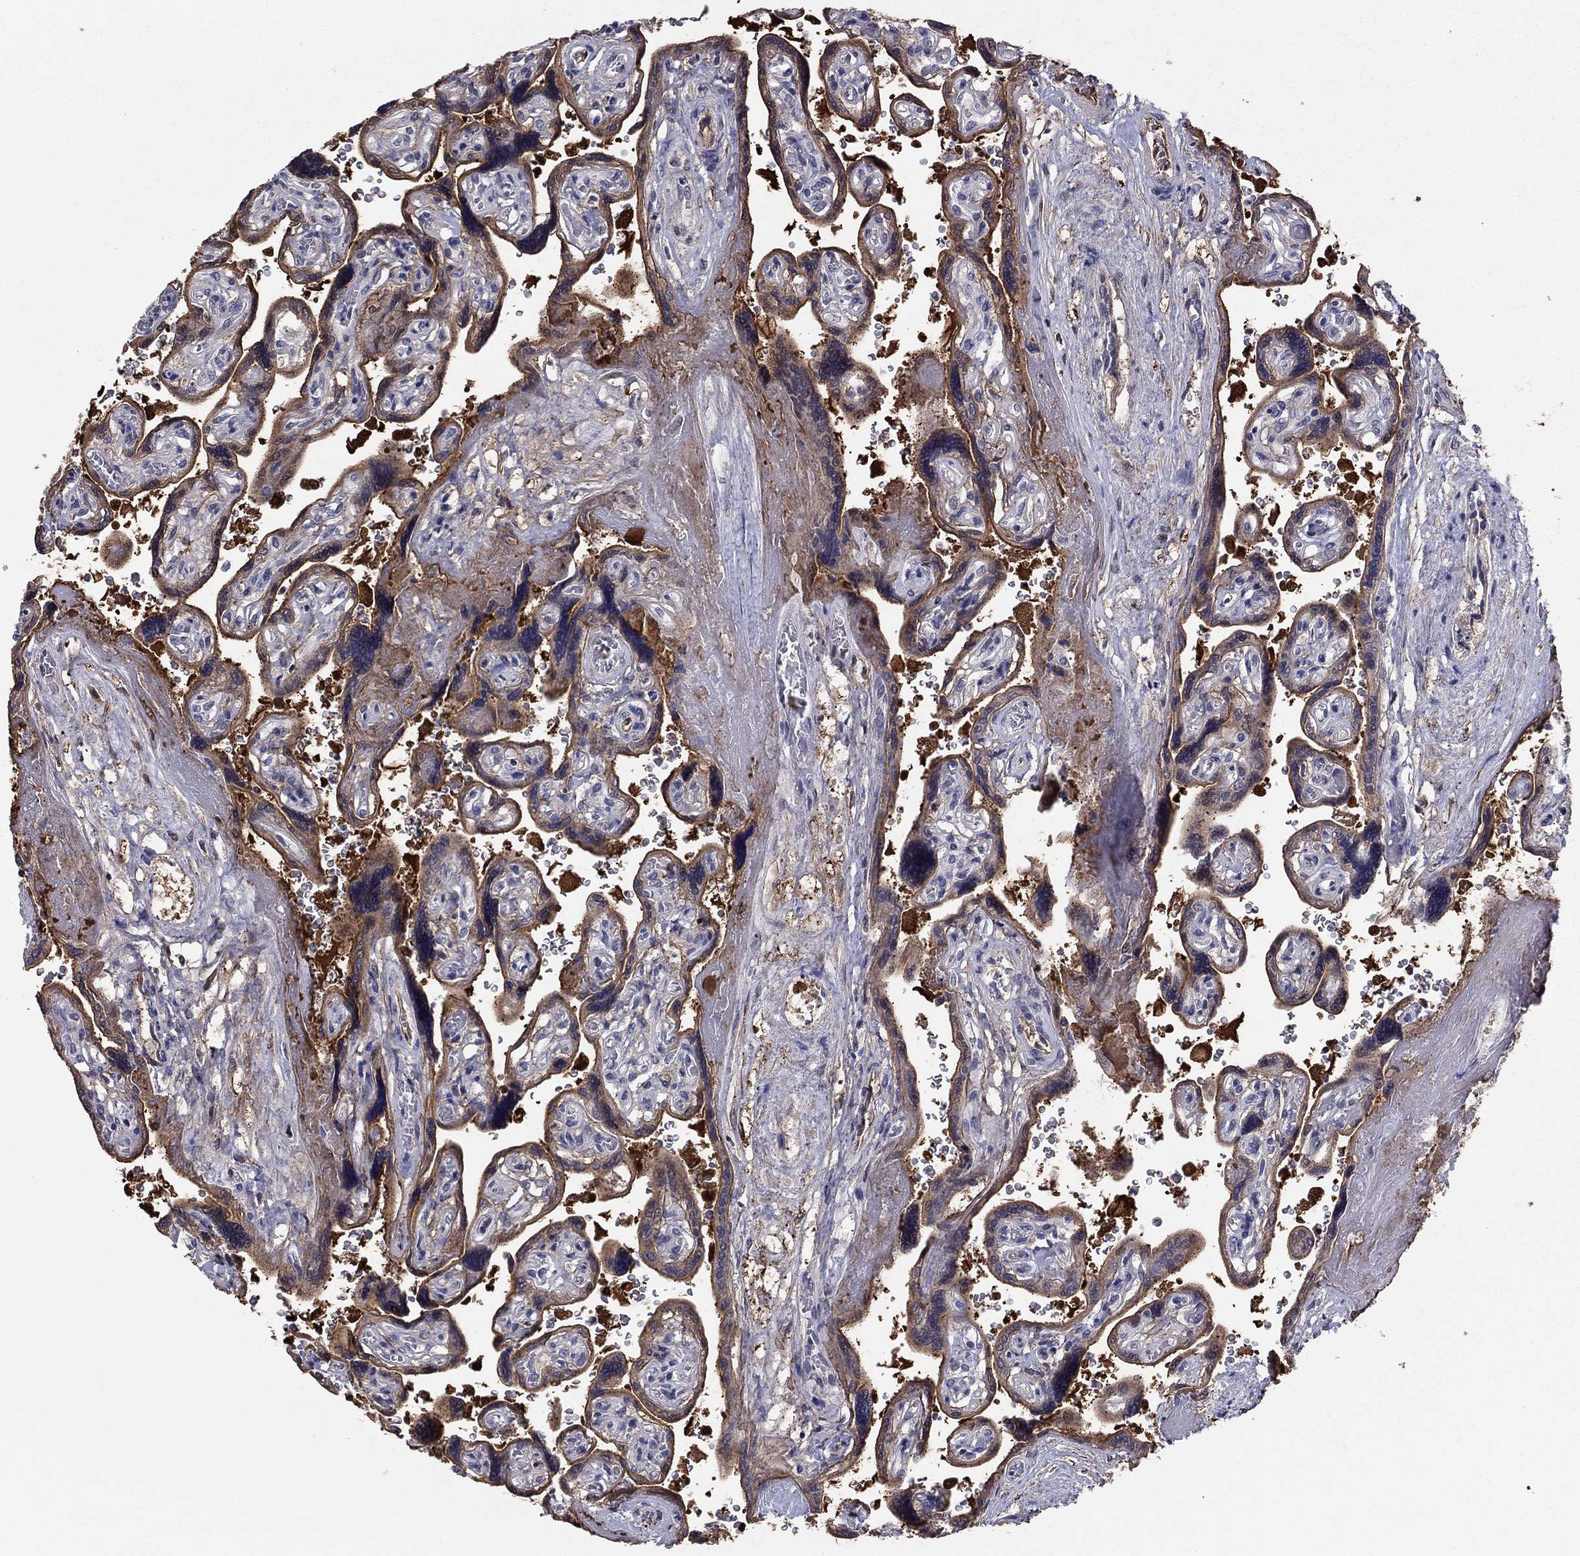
{"staining": {"intensity": "strong", "quantity": ">75%", "location": "cytoplasmic/membranous"}, "tissue": "placenta", "cell_type": "Decidual cells", "image_type": "normal", "snomed": [{"axis": "morphology", "description": "Normal tissue, NOS"}, {"axis": "topography", "description": "Placenta"}], "caption": "Placenta stained with immunohistochemistry (IHC) reveals strong cytoplasmic/membranous staining in approximately >75% of decidual cells.", "gene": "EMP2", "patient": {"sex": "female", "age": 32}}